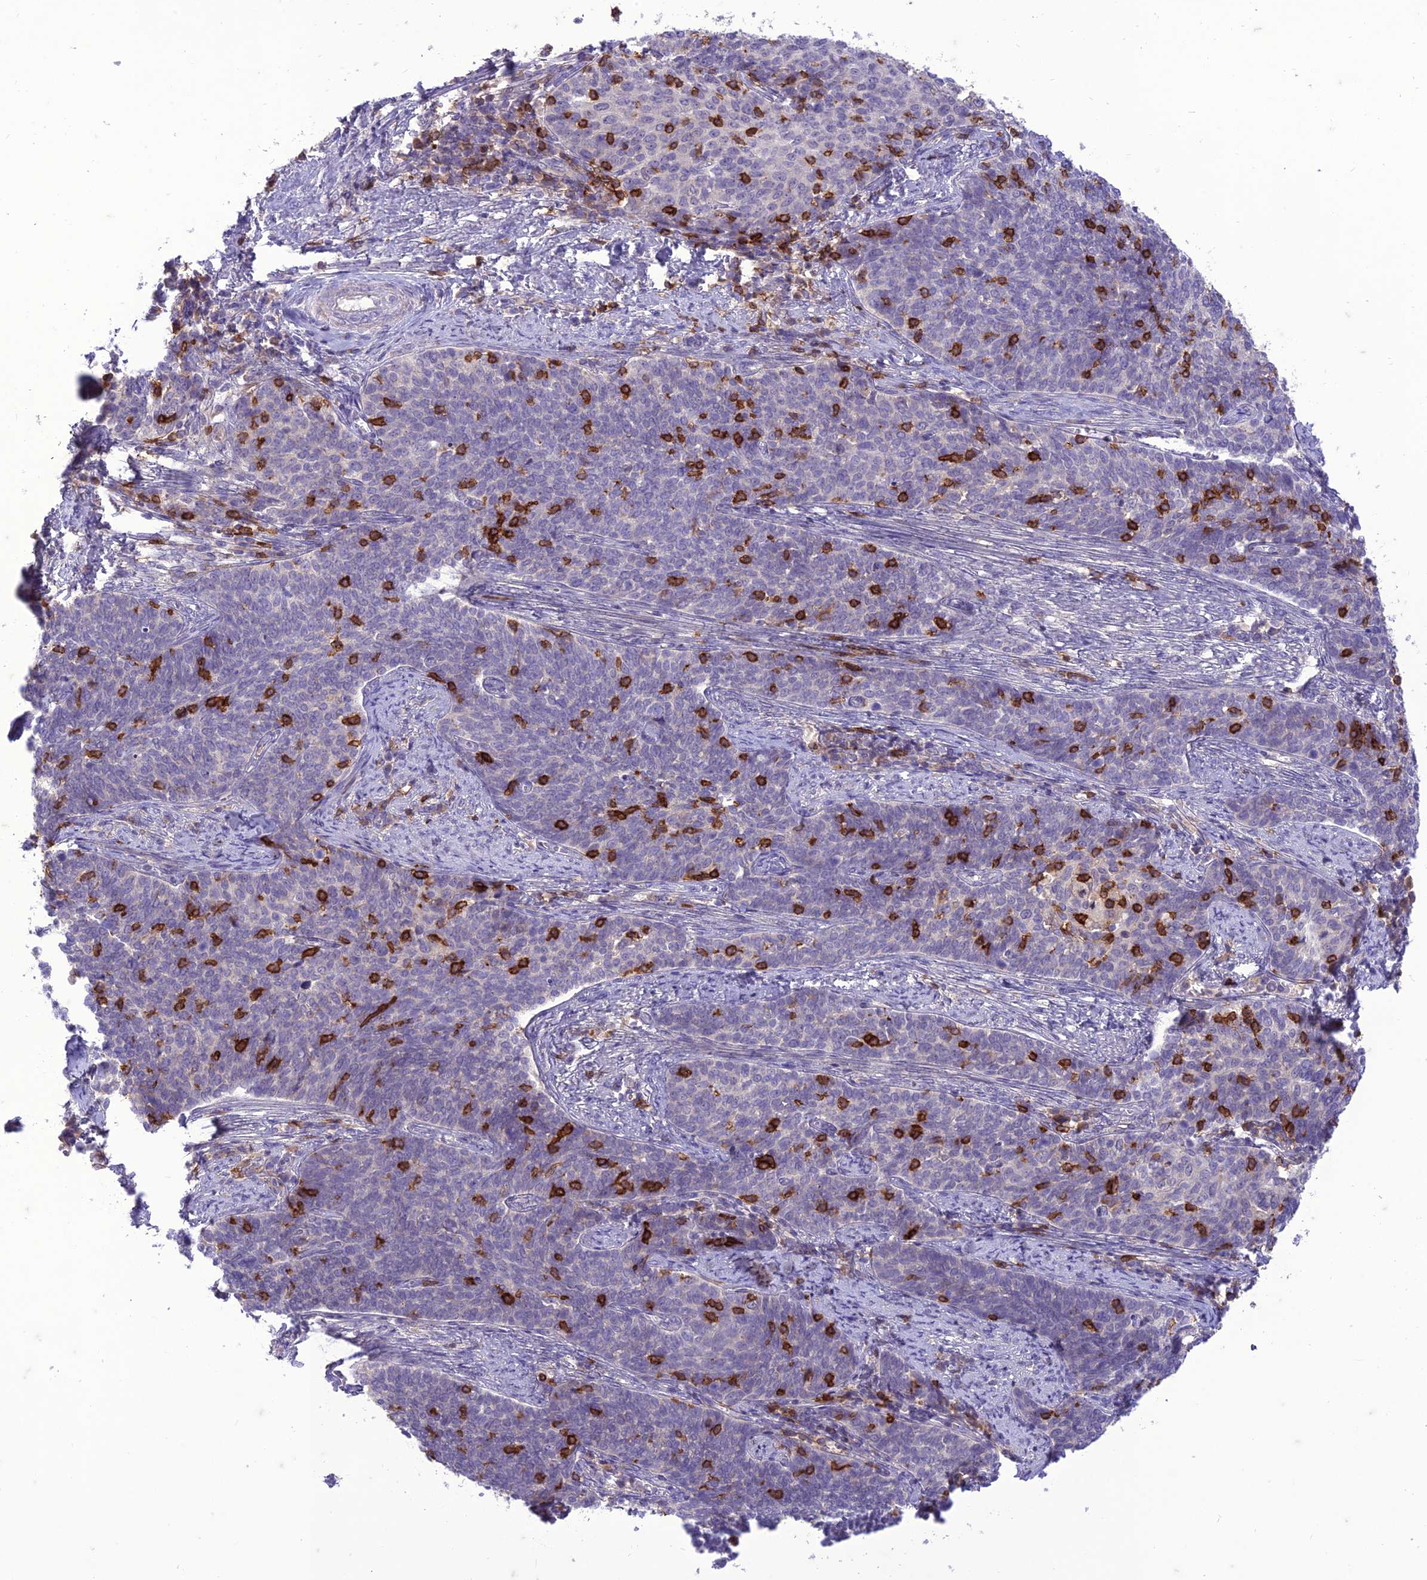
{"staining": {"intensity": "negative", "quantity": "none", "location": "none"}, "tissue": "cervical cancer", "cell_type": "Tumor cells", "image_type": "cancer", "snomed": [{"axis": "morphology", "description": "Squamous cell carcinoma, NOS"}, {"axis": "topography", "description": "Cervix"}], "caption": "High magnification brightfield microscopy of cervical cancer stained with DAB (brown) and counterstained with hematoxylin (blue): tumor cells show no significant positivity.", "gene": "ITGAE", "patient": {"sex": "female", "age": 39}}